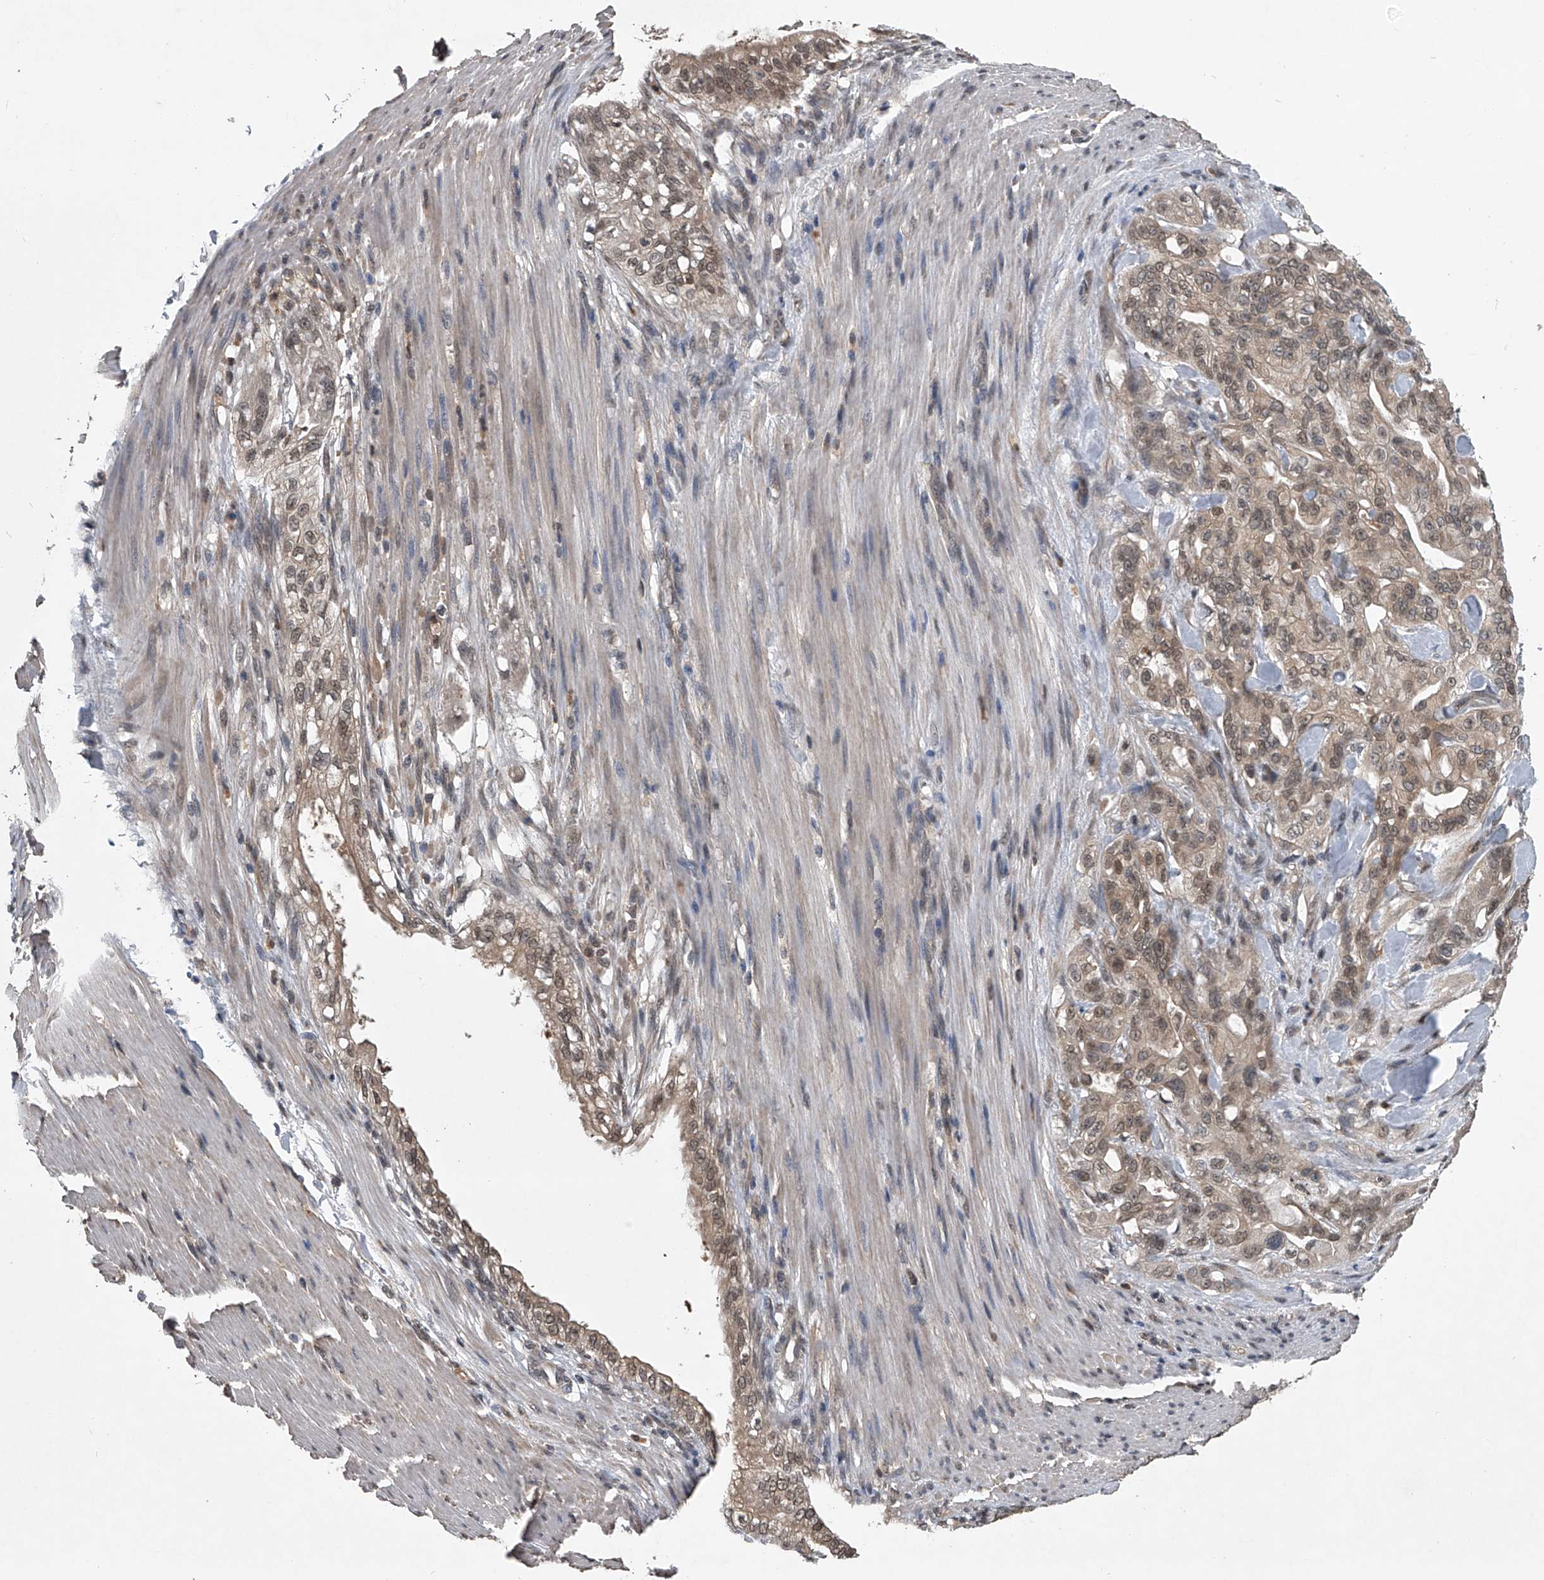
{"staining": {"intensity": "moderate", "quantity": ">75%", "location": "cytoplasmic/membranous,nuclear"}, "tissue": "pancreatic cancer", "cell_type": "Tumor cells", "image_type": "cancer", "snomed": [{"axis": "morphology", "description": "Normal tissue, NOS"}, {"axis": "topography", "description": "Pancreas"}], "caption": "Pancreatic cancer stained for a protein (brown) demonstrates moderate cytoplasmic/membranous and nuclear positive positivity in about >75% of tumor cells.", "gene": "TSNAX", "patient": {"sex": "male", "age": 42}}